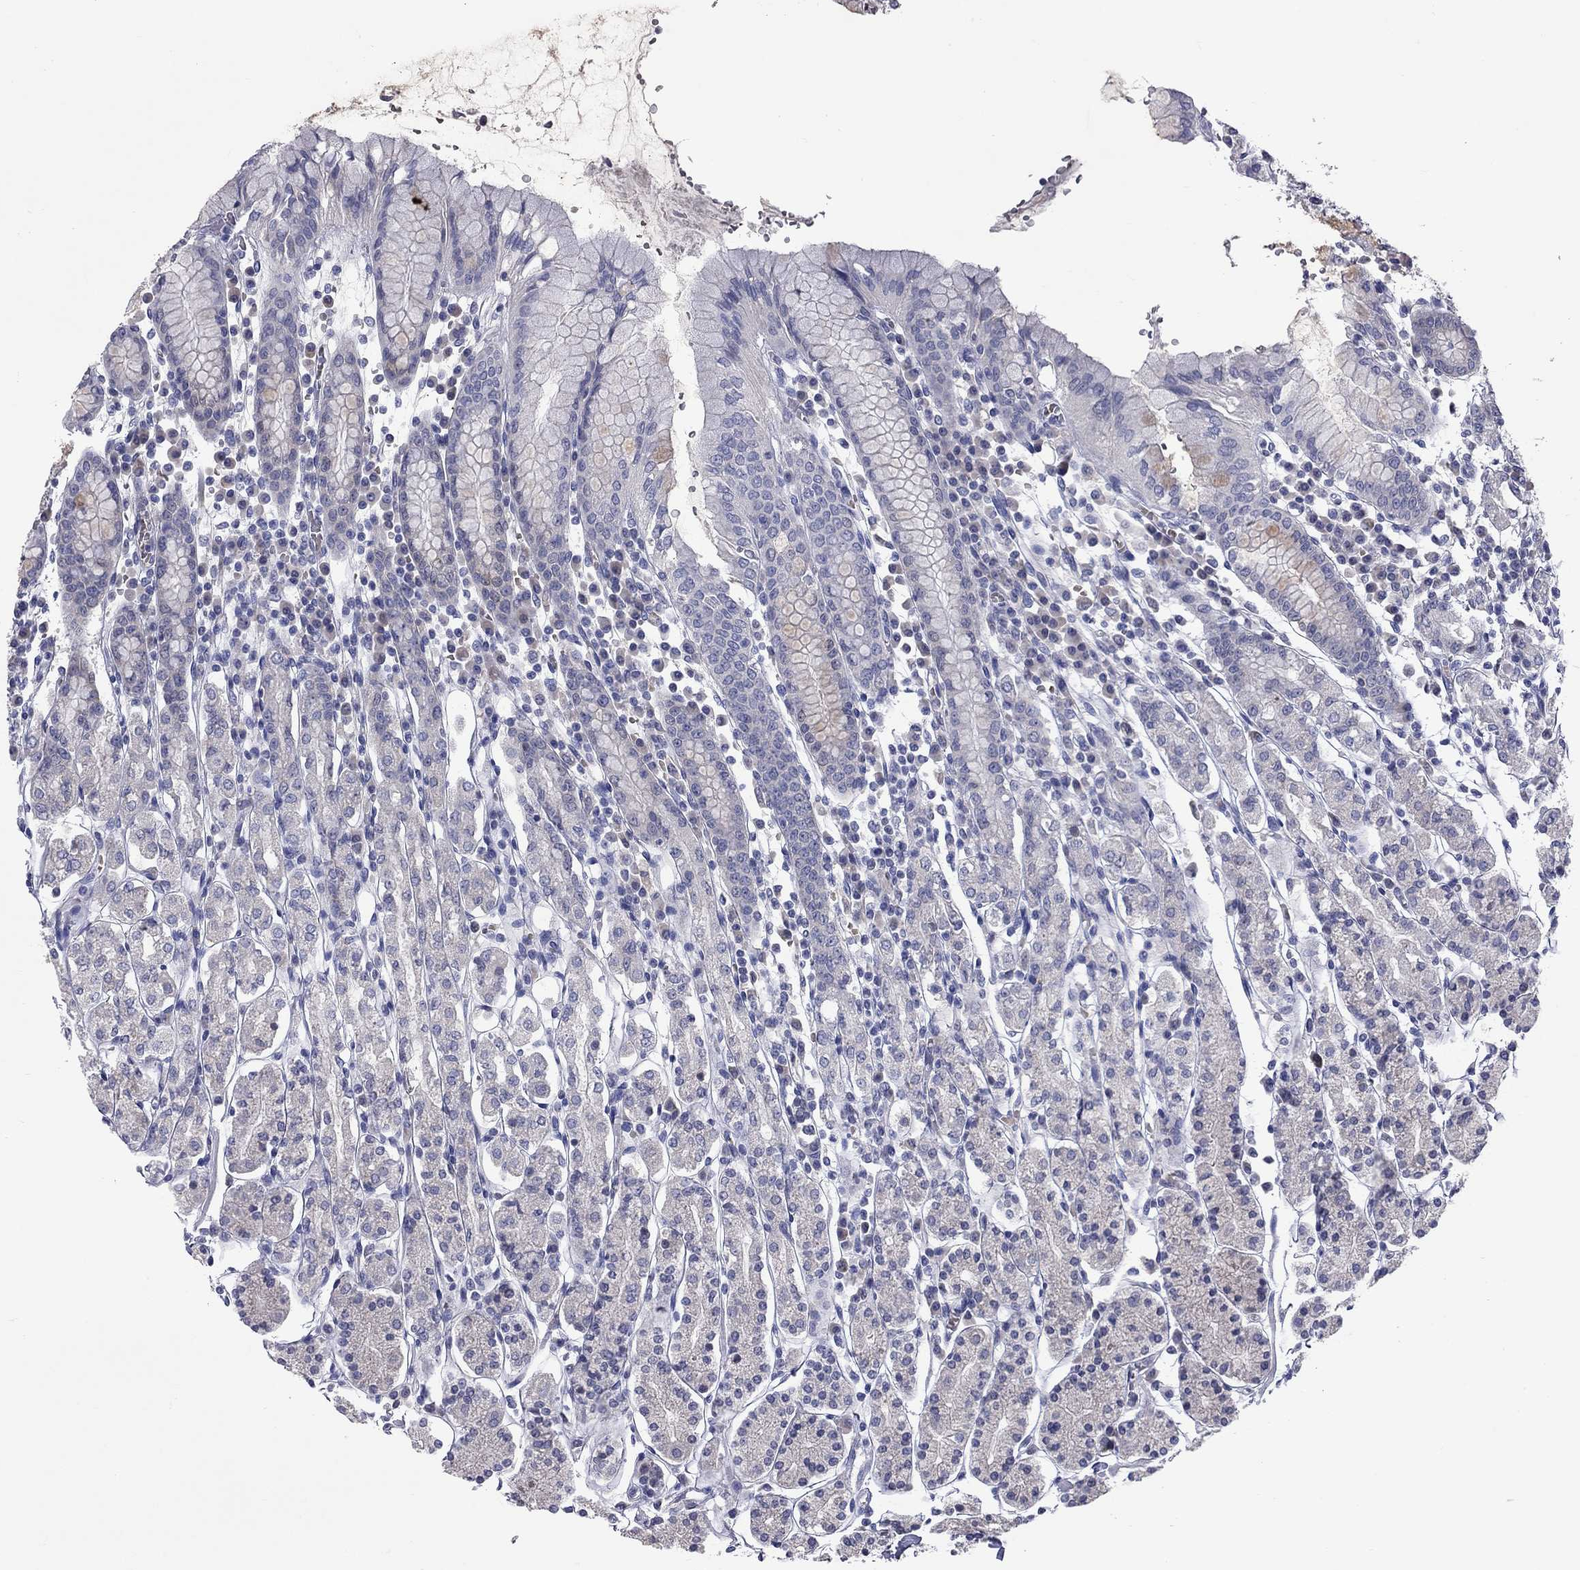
{"staining": {"intensity": "negative", "quantity": "none", "location": "none"}, "tissue": "stomach", "cell_type": "Glandular cells", "image_type": "normal", "snomed": [{"axis": "morphology", "description": "Normal tissue, NOS"}, {"axis": "topography", "description": "Stomach, upper"}, {"axis": "topography", "description": "Stomach"}], "caption": "DAB (3,3'-diaminobenzidine) immunohistochemical staining of unremarkable stomach displays no significant positivity in glandular cells.", "gene": "UNC119B", "patient": {"sex": "male", "age": 62}}